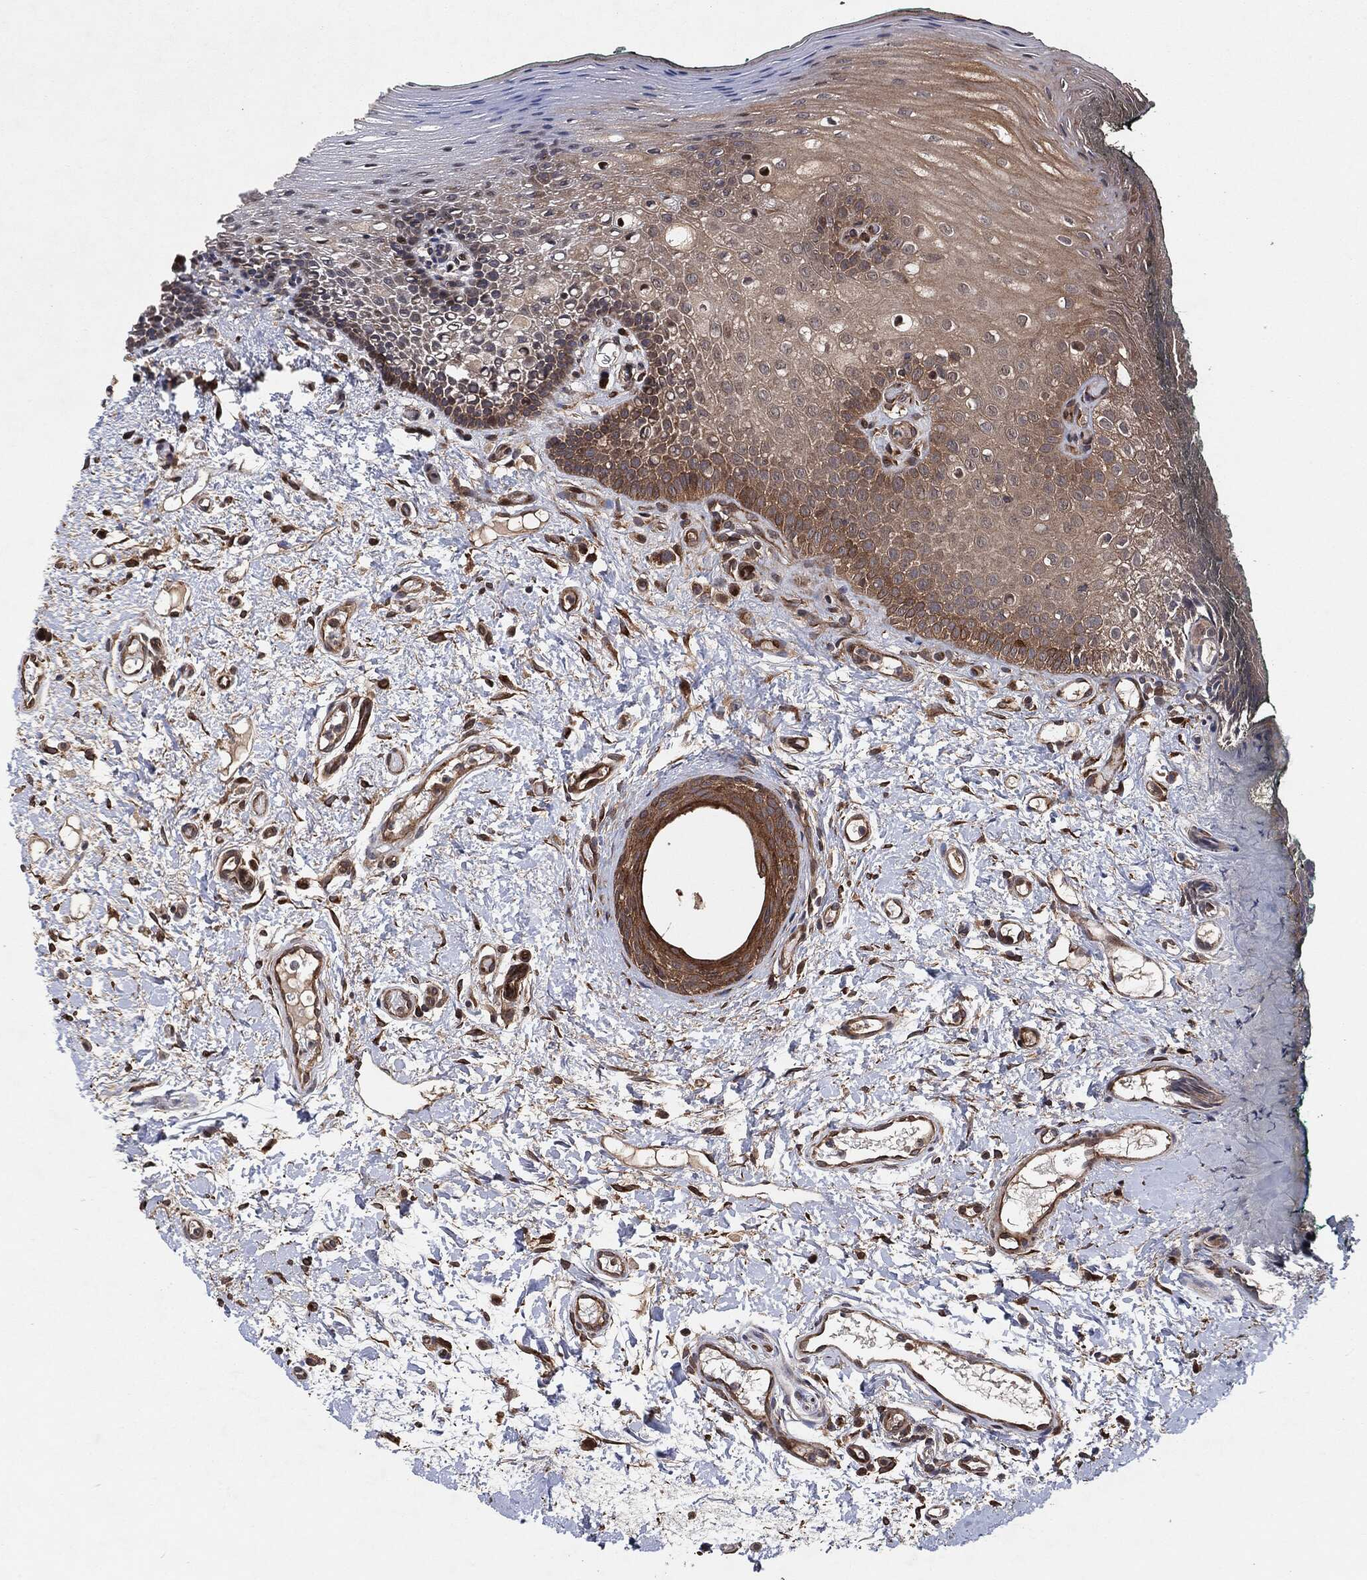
{"staining": {"intensity": "moderate", "quantity": "25%-75%", "location": "cytoplasmic/membranous"}, "tissue": "oral mucosa", "cell_type": "Squamous epithelial cells", "image_type": "normal", "snomed": [{"axis": "morphology", "description": "Normal tissue, NOS"}, {"axis": "topography", "description": "Oral tissue"}], "caption": "IHC photomicrograph of benign oral mucosa stained for a protein (brown), which reveals medium levels of moderate cytoplasmic/membranous positivity in approximately 25%-75% of squamous epithelial cells.", "gene": "BCAR1", "patient": {"sex": "female", "age": 83}}